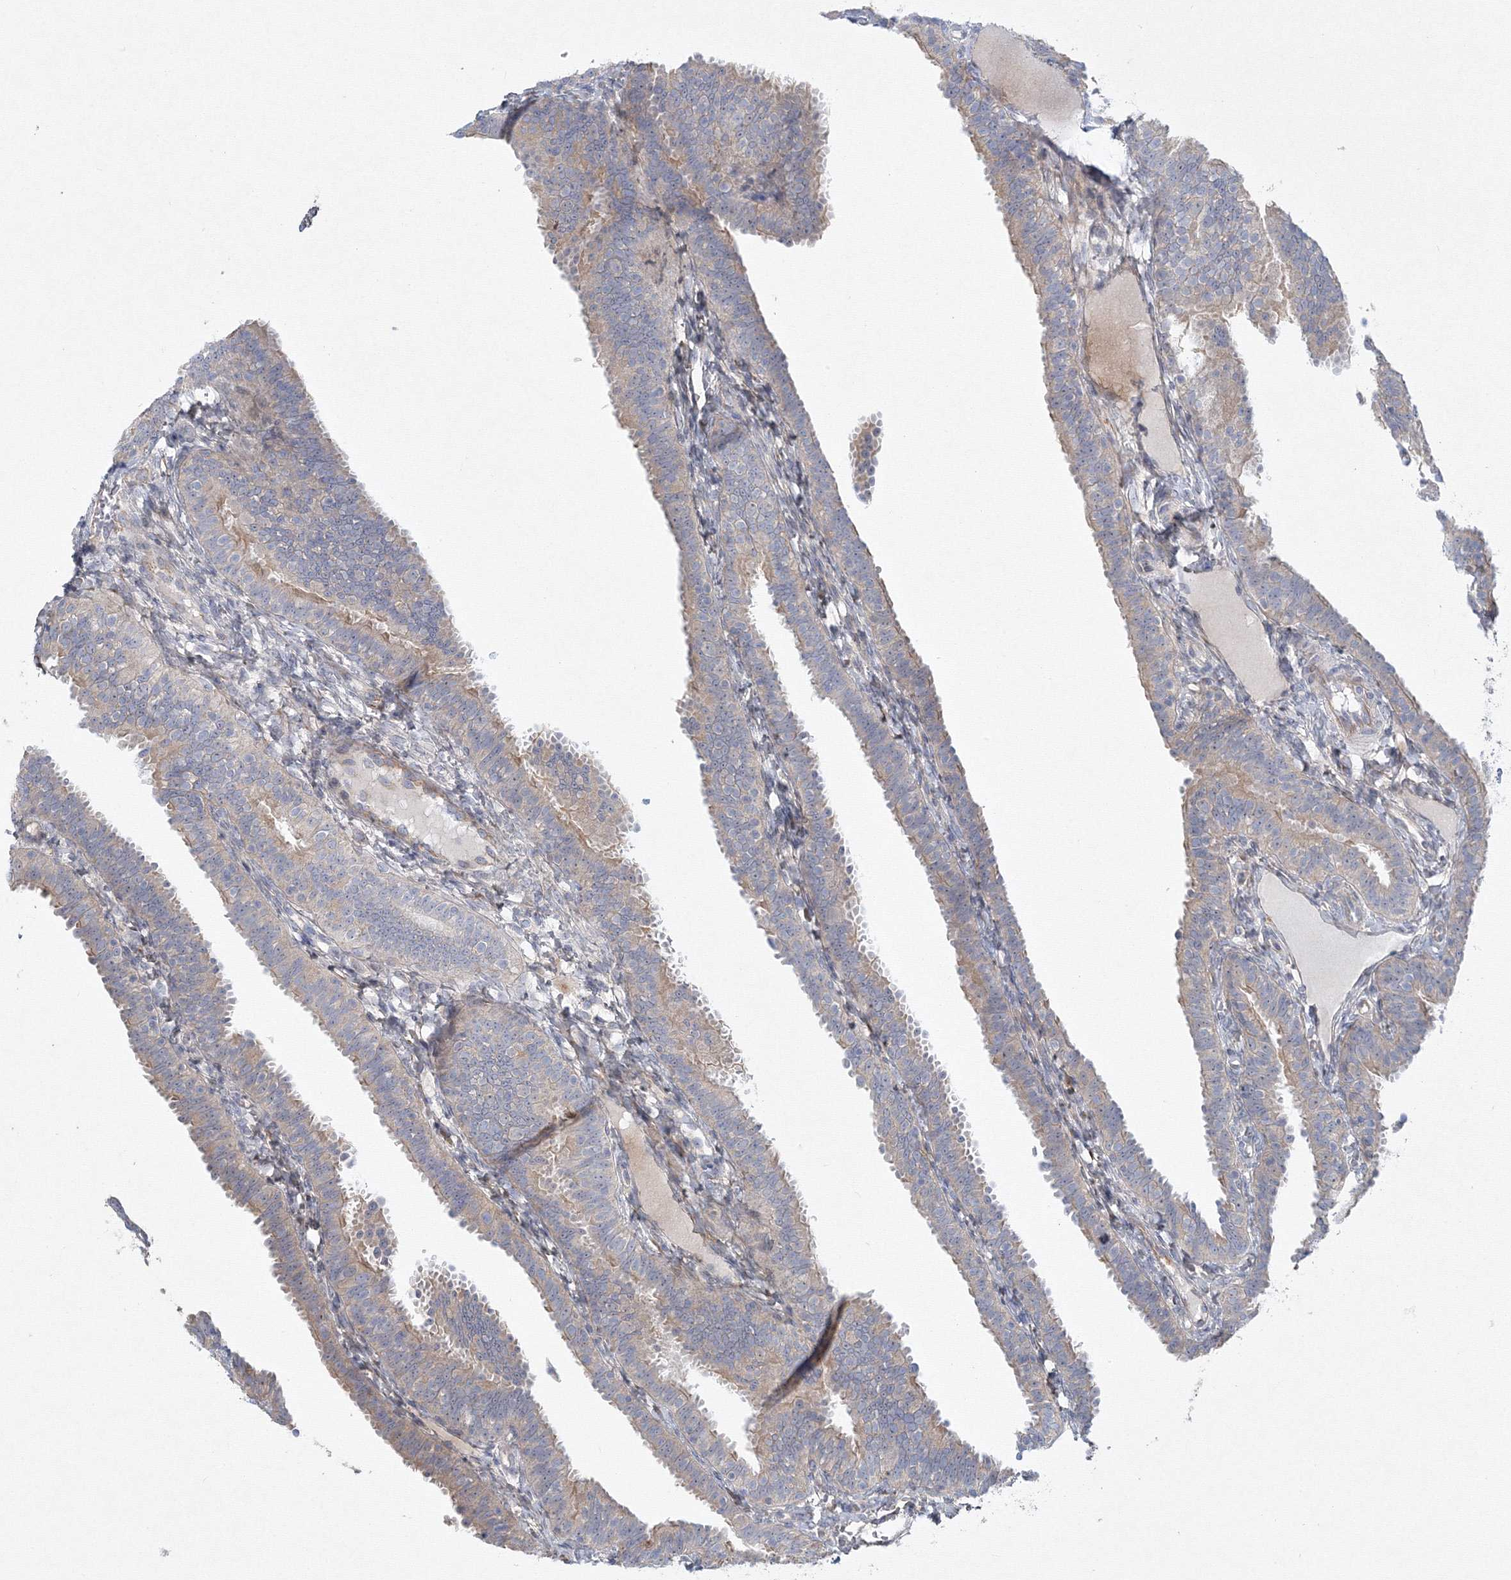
{"staining": {"intensity": "weak", "quantity": "25%-75%", "location": "cytoplasmic/membranous"}, "tissue": "fallopian tube", "cell_type": "Glandular cells", "image_type": "normal", "snomed": [{"axis": "morphology", "description": "Normal tissue, NOS"}, {"axis": "topography", "description": "Fallopian tube"}], "caption": "Protein staining by immunohistochemistry (IHC) exhibits weak cytoplasmic/membranous staining in approximately 25%-75% of glandular cells in unremarkable fallopian tube.", "gene": "WDR49", "patient": {"sex": "female", "age": 35}}